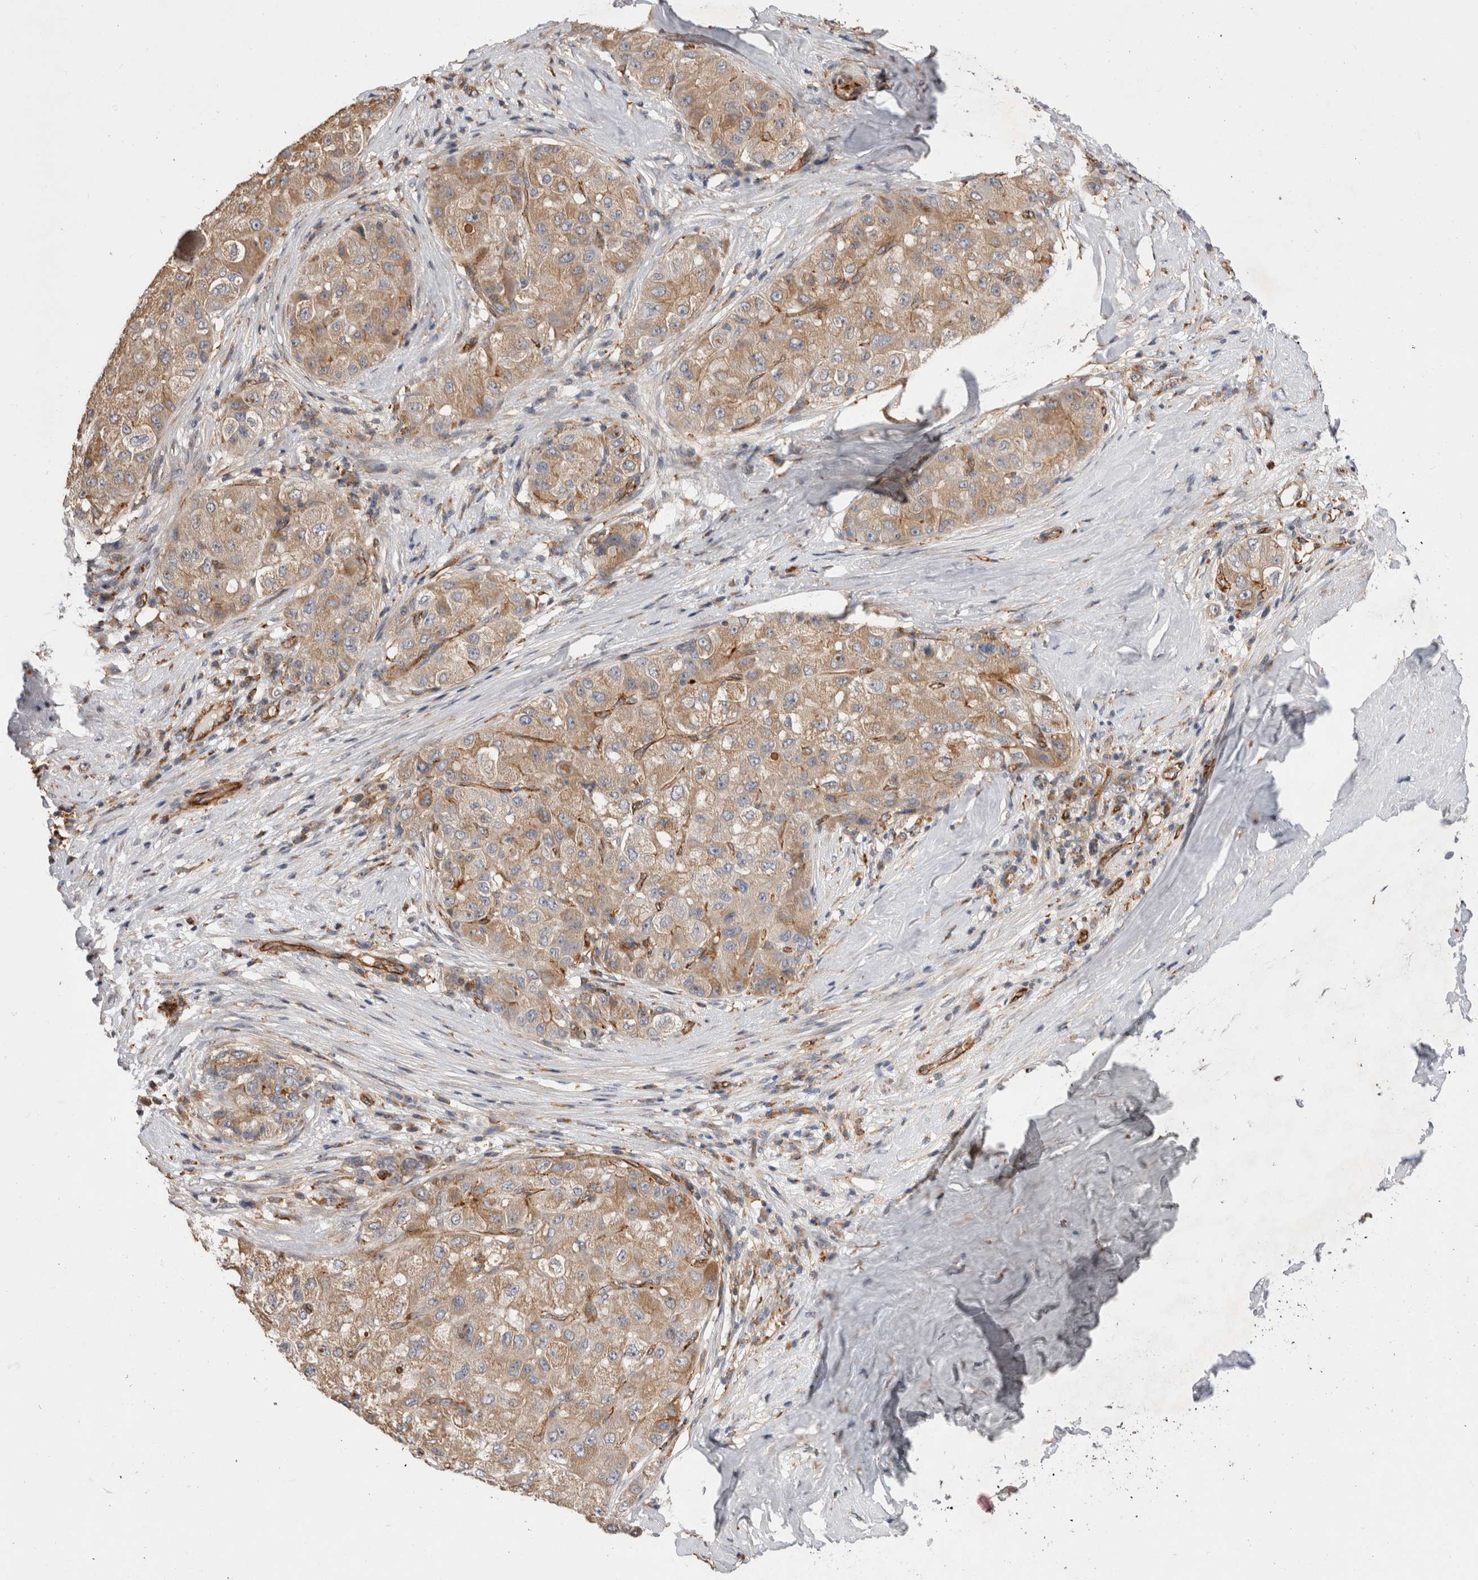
{"staining": {"intensity": "weak", "quantity": ">75%", "location": "cytoplasmic/membranous"}, "tissue": "liver cancer", "cell_type": "Tumor cells", "image_type": "cancer", "snomed": [{"axis": "morphology", "description": "Carcinoma, Hepatocellular, NOS"}, {"axis": "topography", "description": "Liver"}], "caption": "IHC (DAB) staining of liver cancer demonstrates weak cytoplasmic/membranous protein expression in approximately >75% of tumor cells. (DAB IHC, brown staining for protein, blue staining for nuclei).", "gene": "BNIP2", "patient": {"sex": "male", "age": 80}}